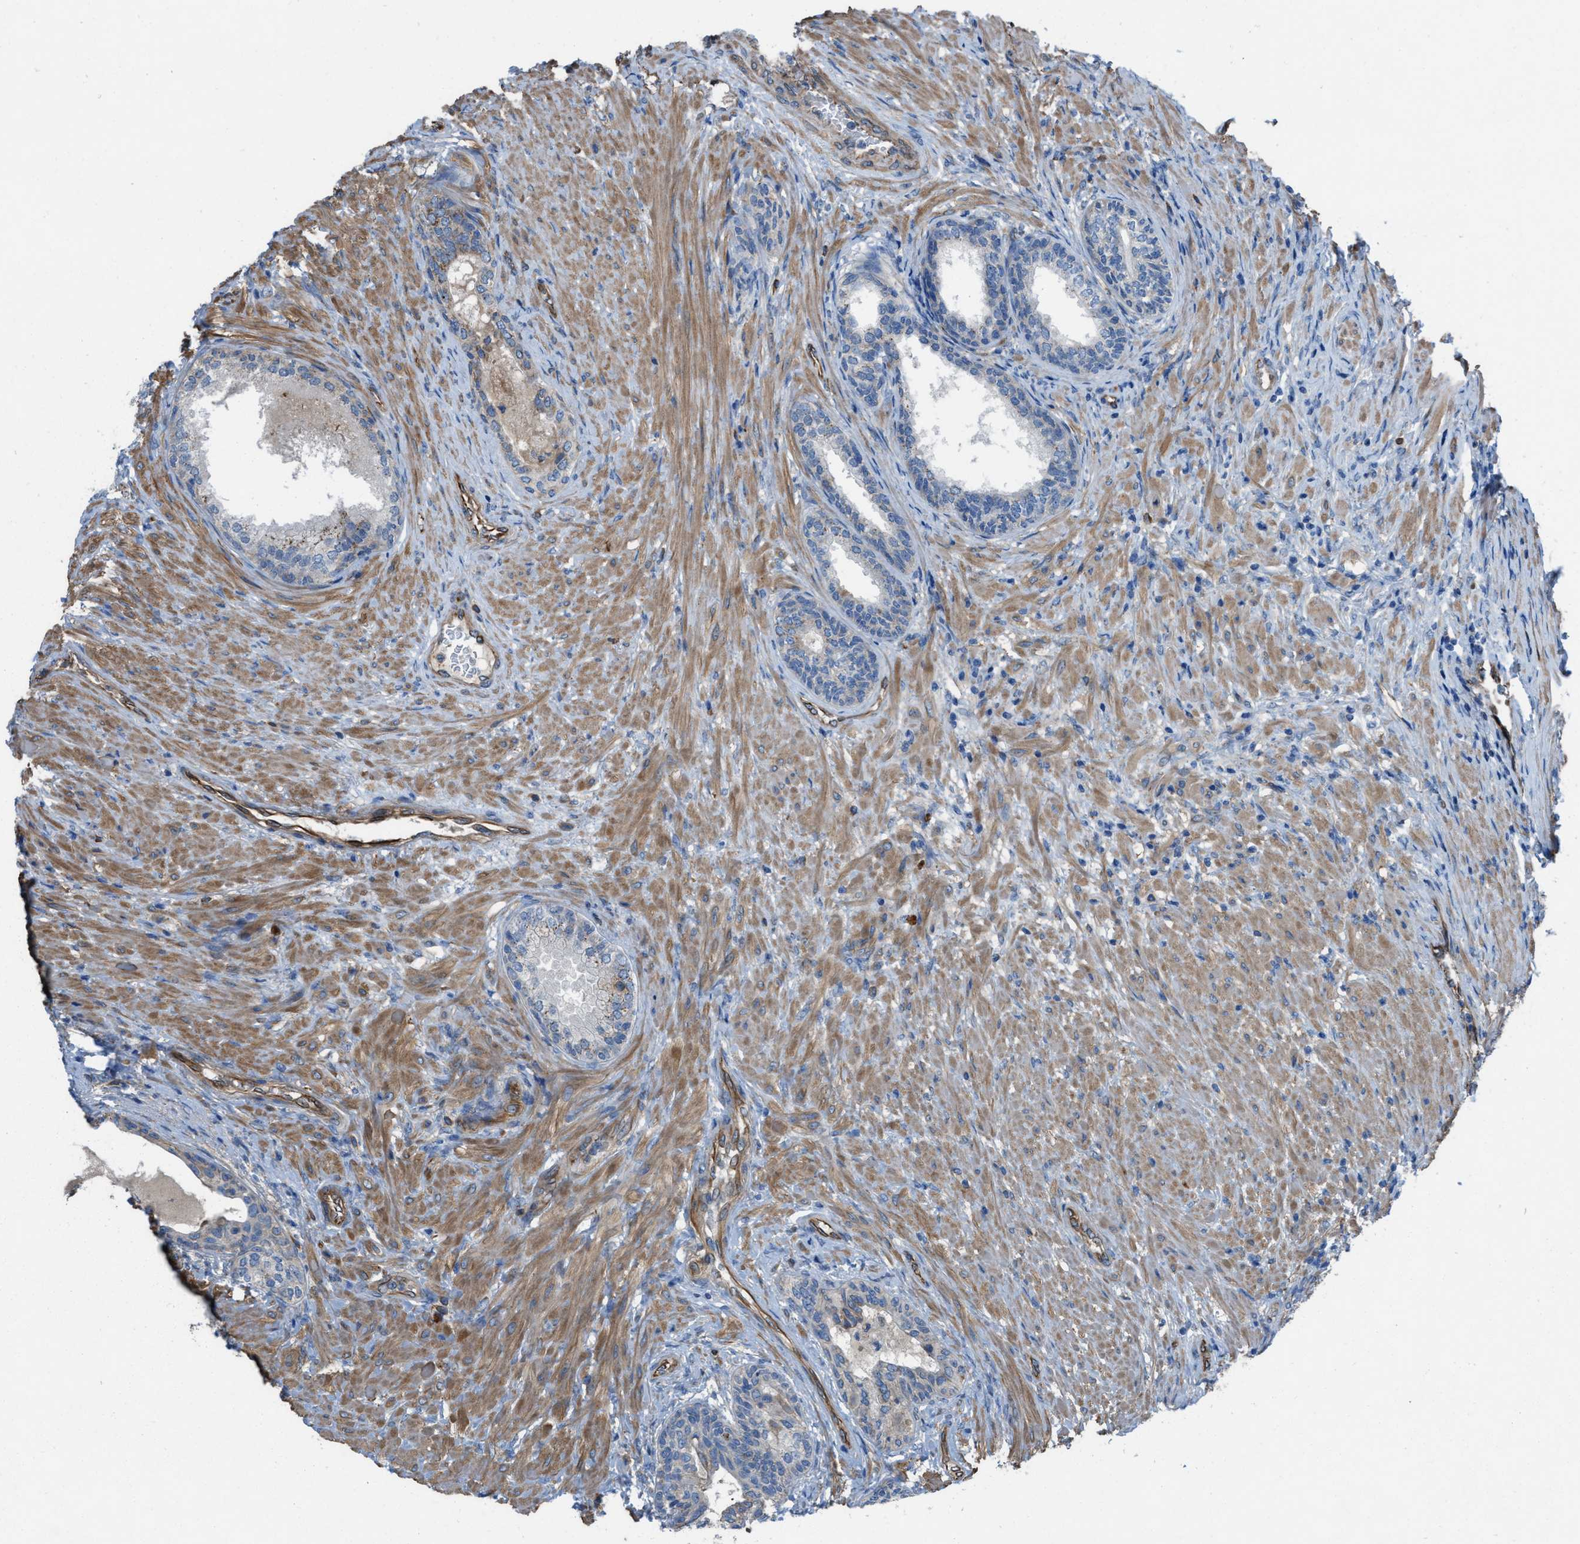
{"staining": {"intensity": "moderate", "quantity": ">75%", "location": "cytoplasmic/membranous"}, "tissue": "prostate", "cell_type": "Glandular cells", "image_type": "normal", "snomed": [{"axis": "morphology", "description": "Normal tissue, NOS"}, {"axis": "topography", "description": "Prostate"}], "caption": "The photomicrograph demonstrates a brown stain indicating the presence of a protein in the cytoplasmic/membranous of glandular cells in prostate. (Brightfield microscopy of DAB IHC at high magnification).", "gene": "SLC6A9", "patient": {"sex": "male", "age": 76}}